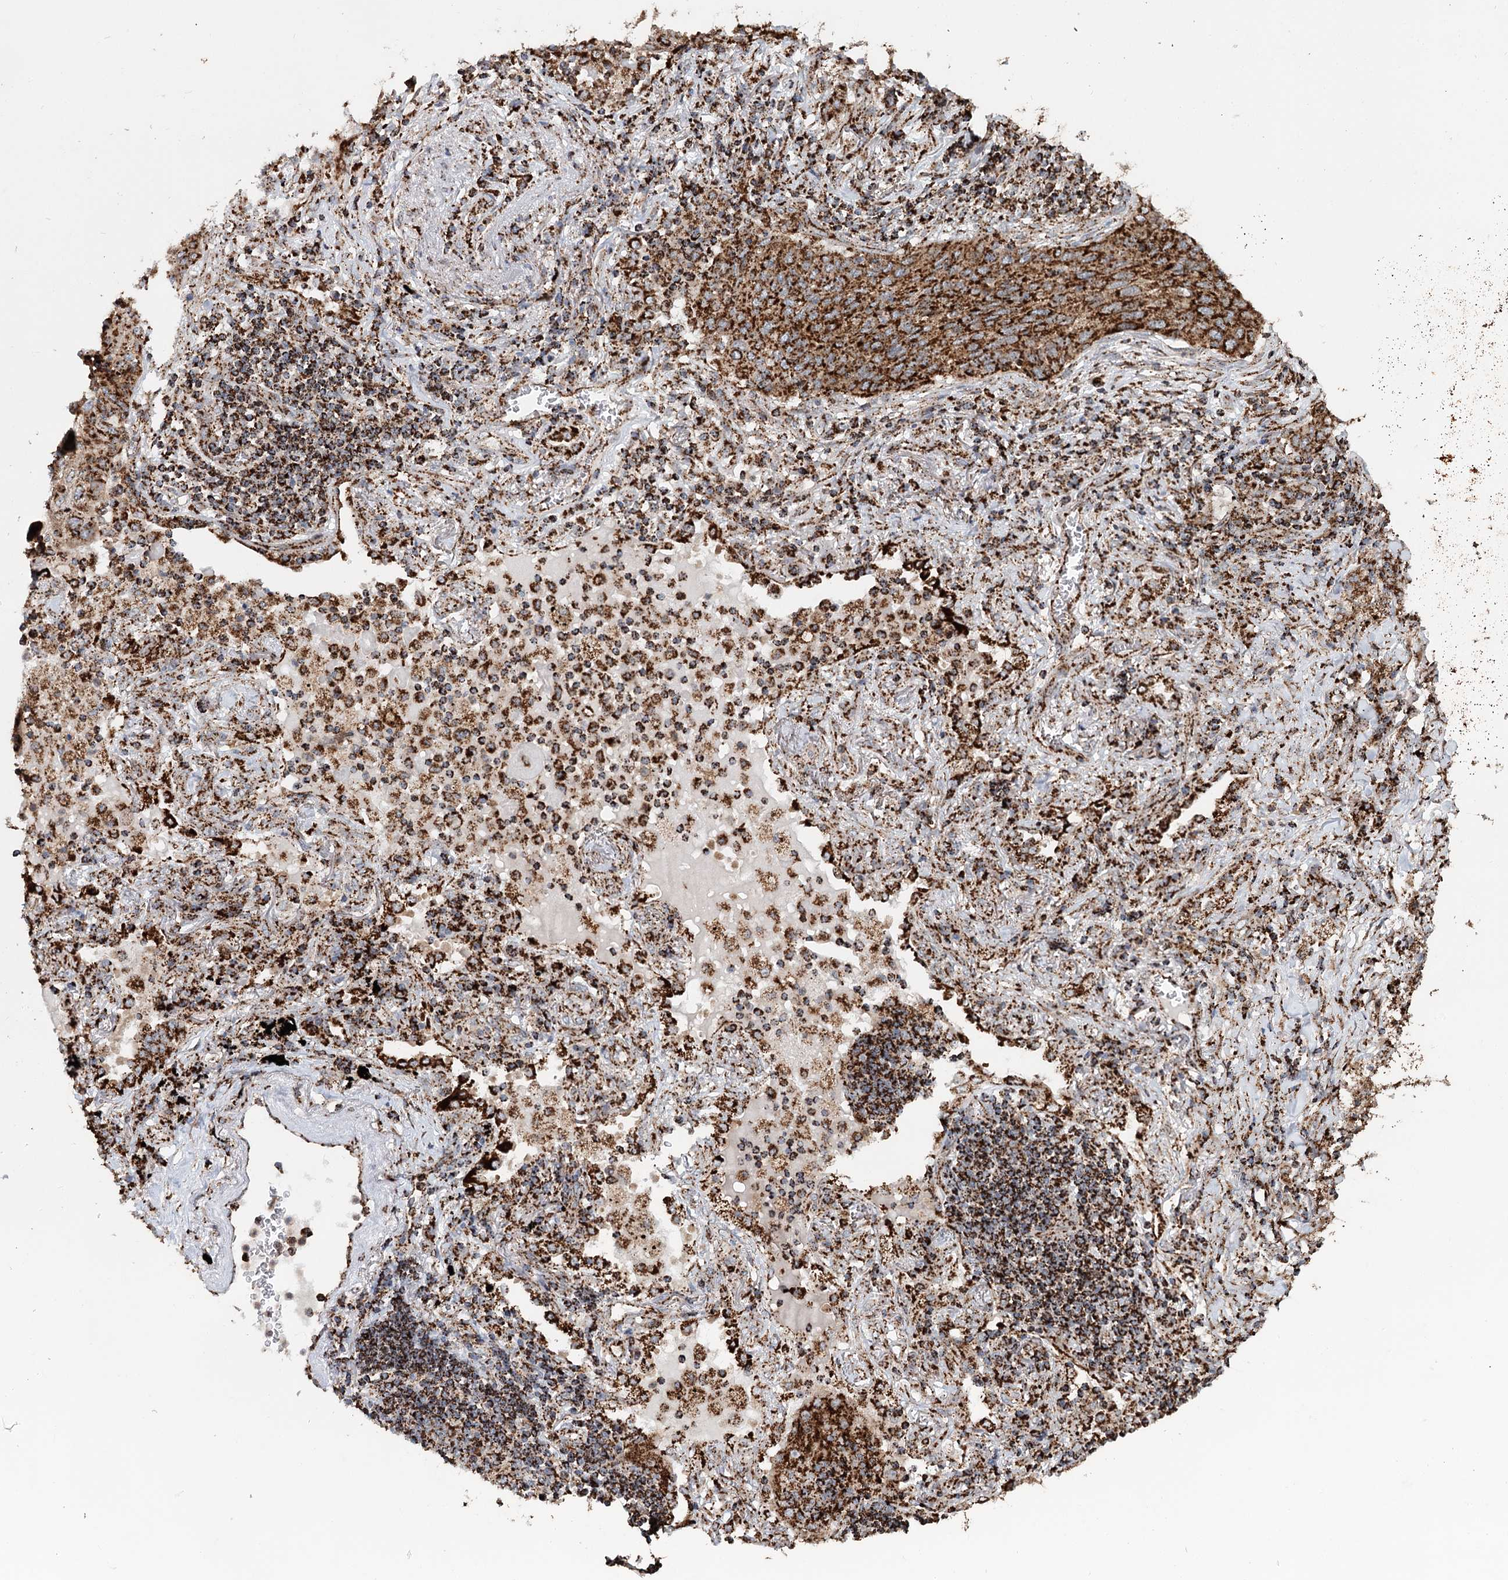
{"staining": {"intensity": "strong", "quantity": ">75%", "location": "cytoplasmic/membranous"}, "tissue": "lung cancer", "cell_type": "Tumor cells", "image_type": "cancer", "snomed": [{"axis": "morphology", "description": "Squamous cell carcinoma, NOS"}, {"axis": "topography", "description": "Lung"}], "caption": "The immunohistochemical stain shows strong cytoplasmic/membranous expression in tumor cells of lung cancer (squamous cell carcinoma) tissue.", "gene": "APH1A", "patient": {"sex": "female", "age": 63}}